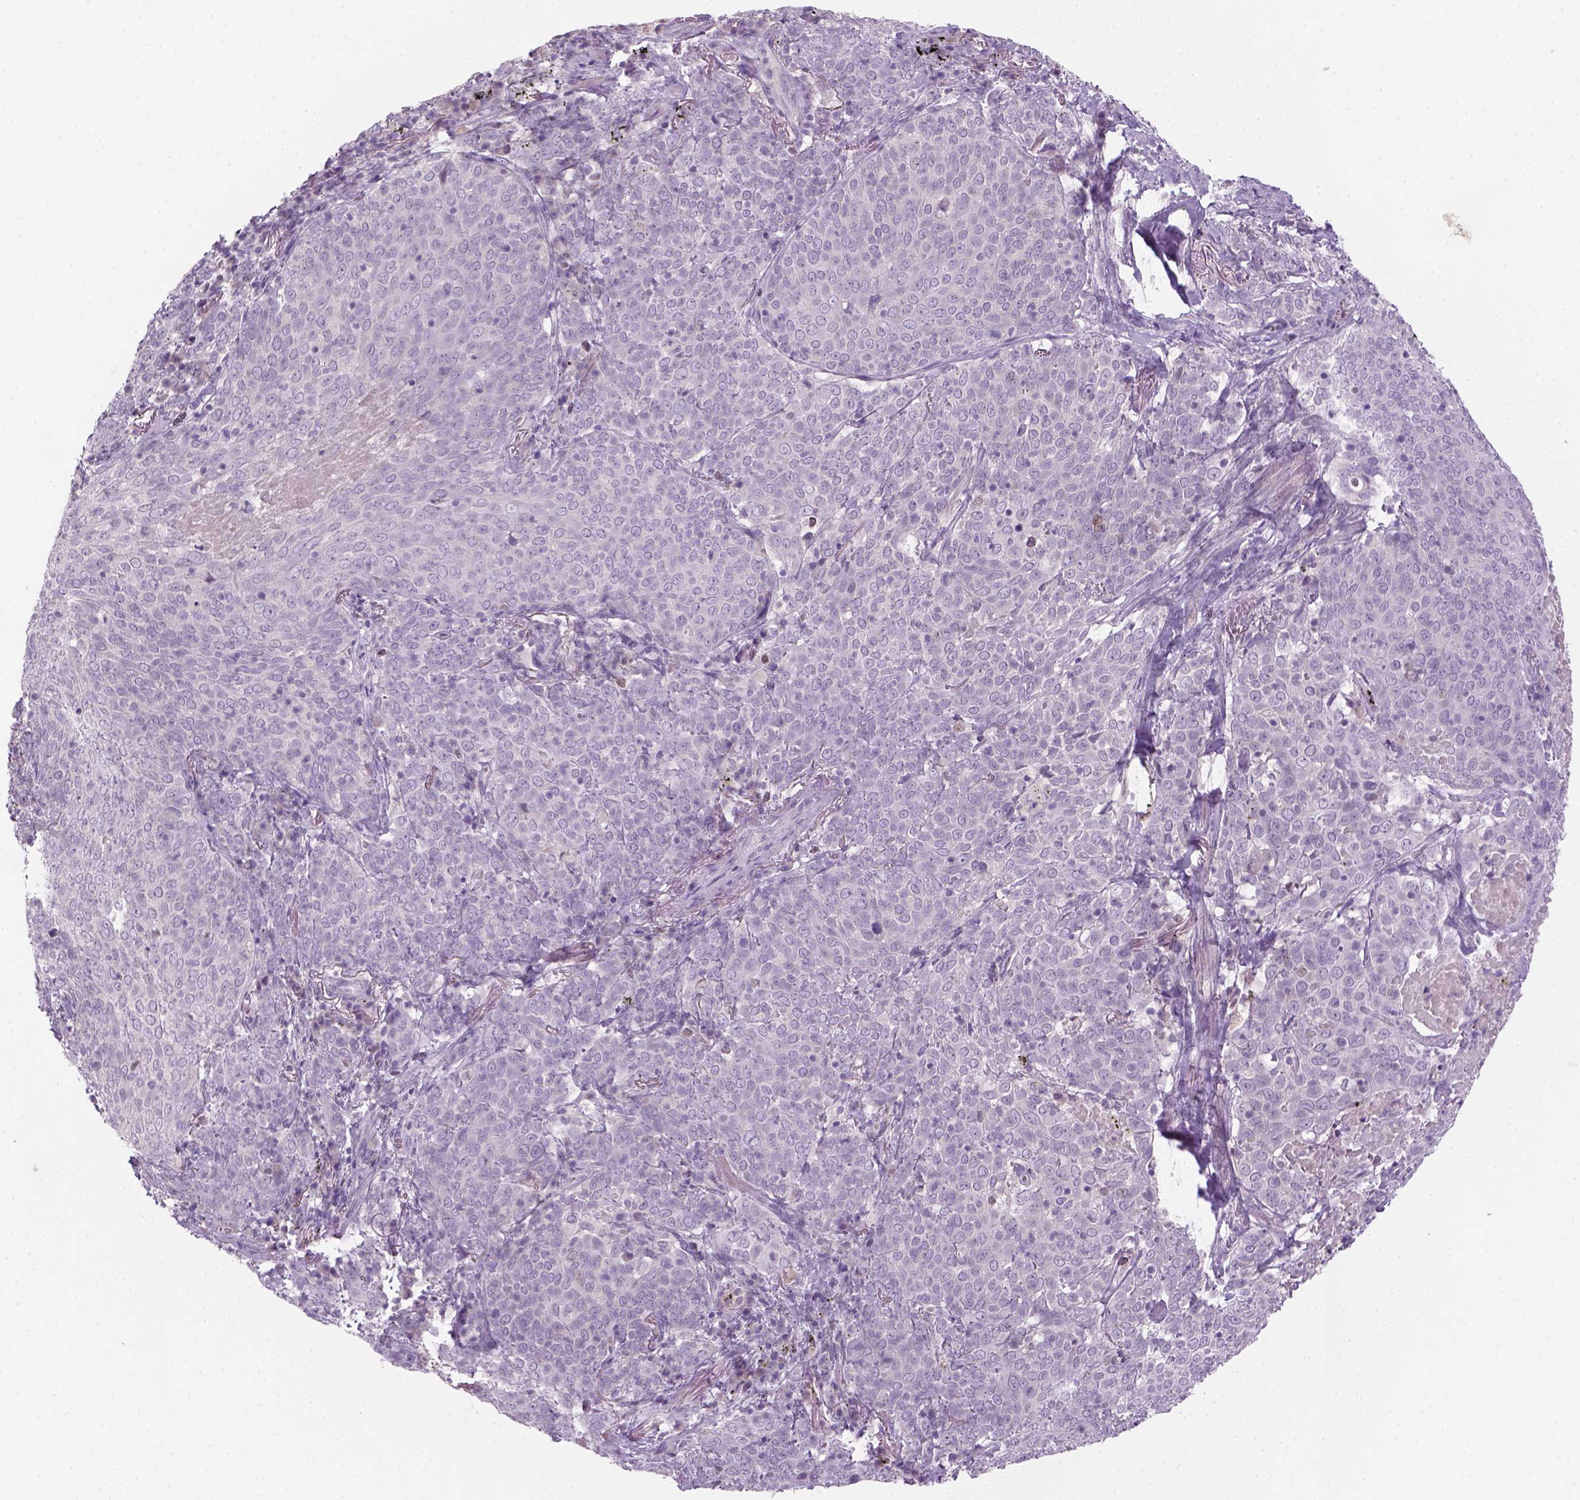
{"staining": {"intensity": "negative", "quantity": "none", "location": "none"}, "tissue": "lung cancer", "cell_type": "Tumor cells", "image_type": "cancer", "snomed": [{"axis": "morphology", "description": "Squamous cell carcinoma, NOS"}, {"axis": "topography", "description": "Lung"}], "caption": "The image displays no significant expression in tumor cells of lung cancer.", "gene": "GFI1B", "patient": {"sex": "male", "age": 82}}